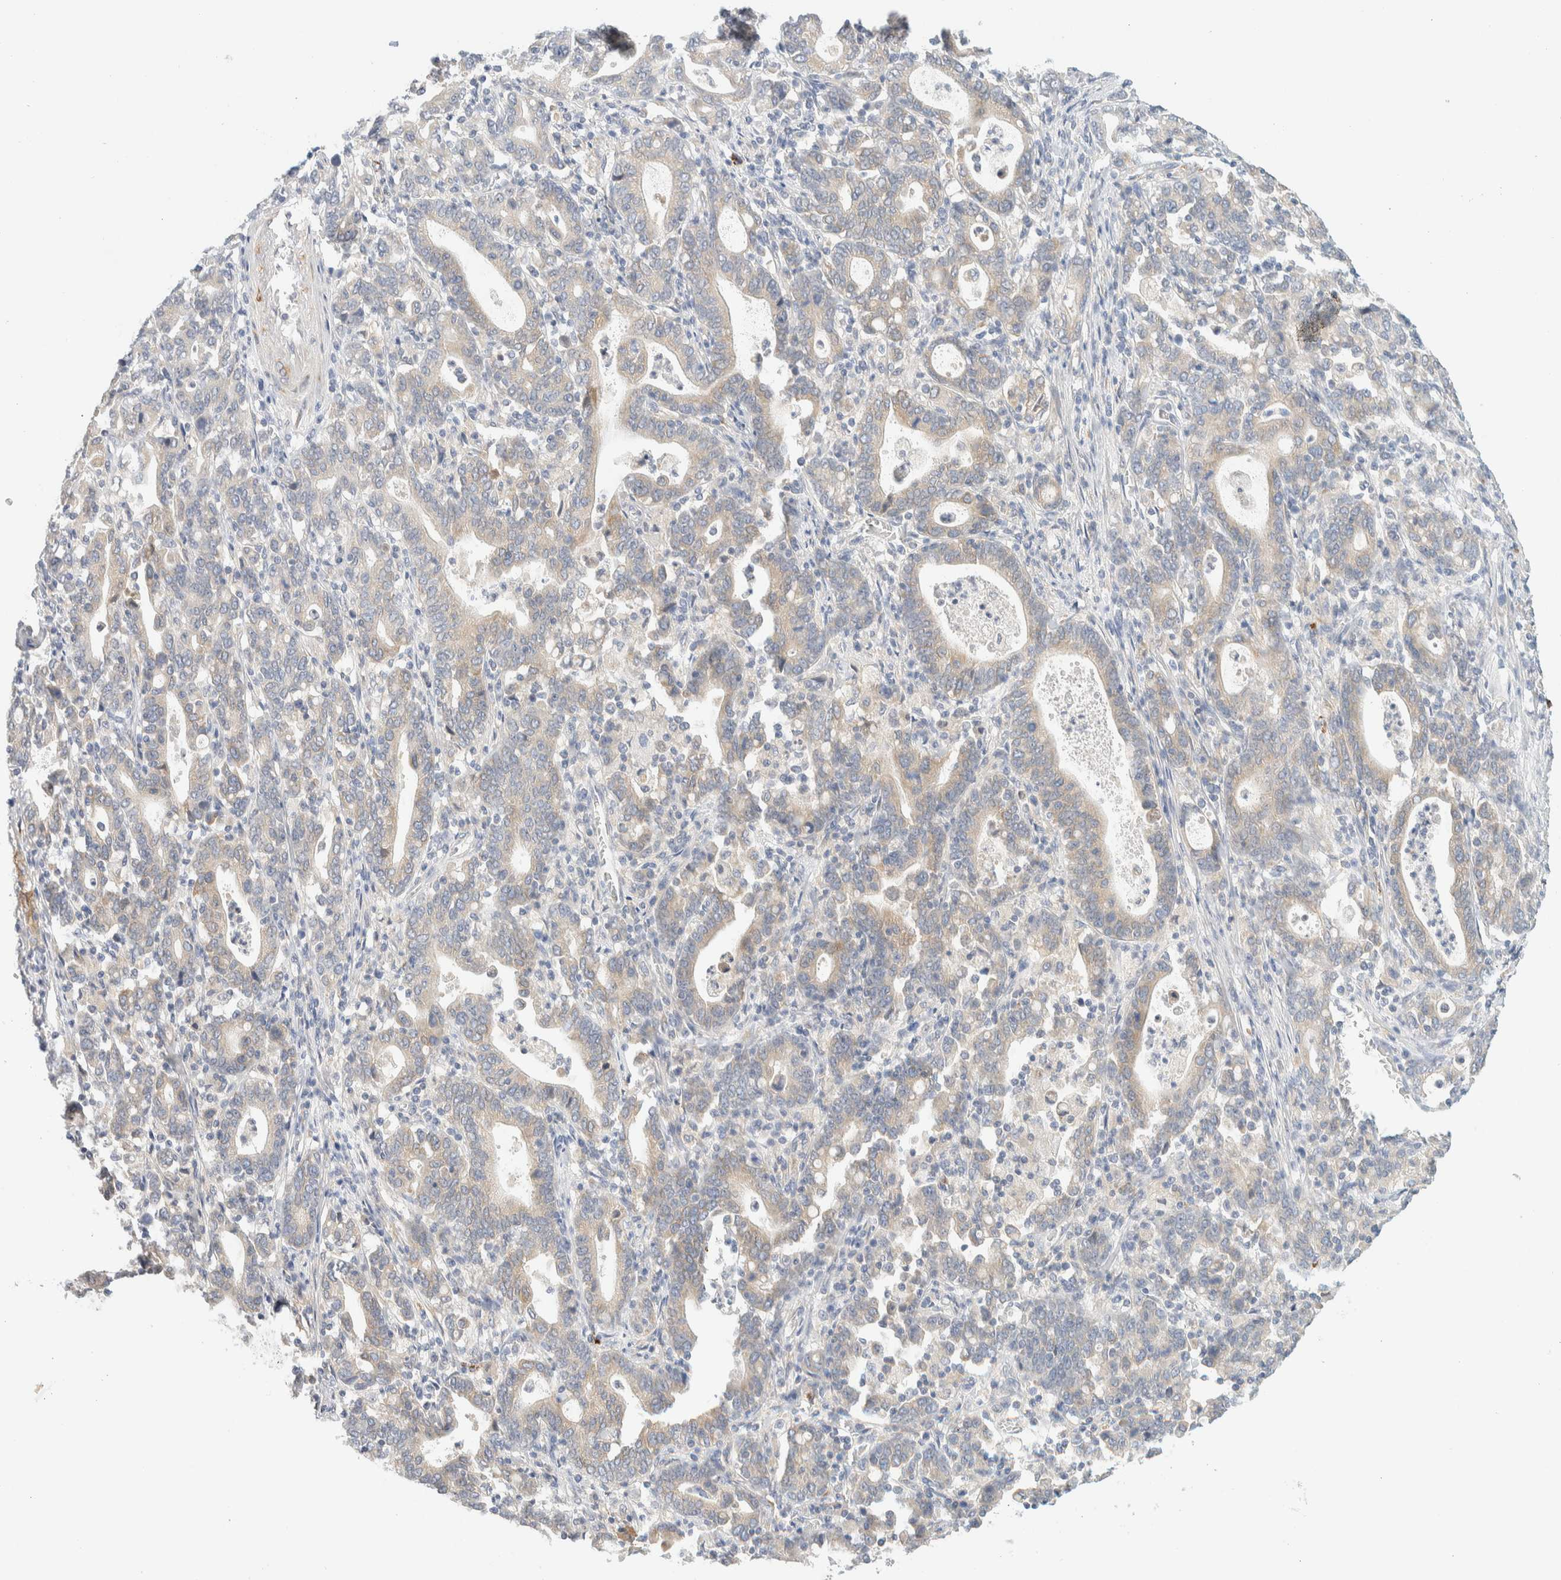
{"staining": {"intensity": "weak", "quantity": "25%-75%", "location": "cytoplasmic/membranous"}, "tissue": "stomach cancer", "cell_type": "Tumor cells", "image_type": "cancer", "snomed": [{"axis": "morphology", "description": "Adenocarcinoma, NOS"}, {"axis": "topography", "description": "Stomach, upper"}], "caption": "IHC staining of adenocarcinoma (stomach), which reveals low levels of weak cytoplasmic/membranous expression in about 25%-75% of tumor cells indicating weak cytoplasmic/membranous protein expression. The staining was performed using DAB (3,3'-diaminobenzidine) (brown) for protein detection and nuclei were counterstained in hematoxylin (blue).", "gene": "NT5C", "patient": {"sex": "male", "age": 69}}